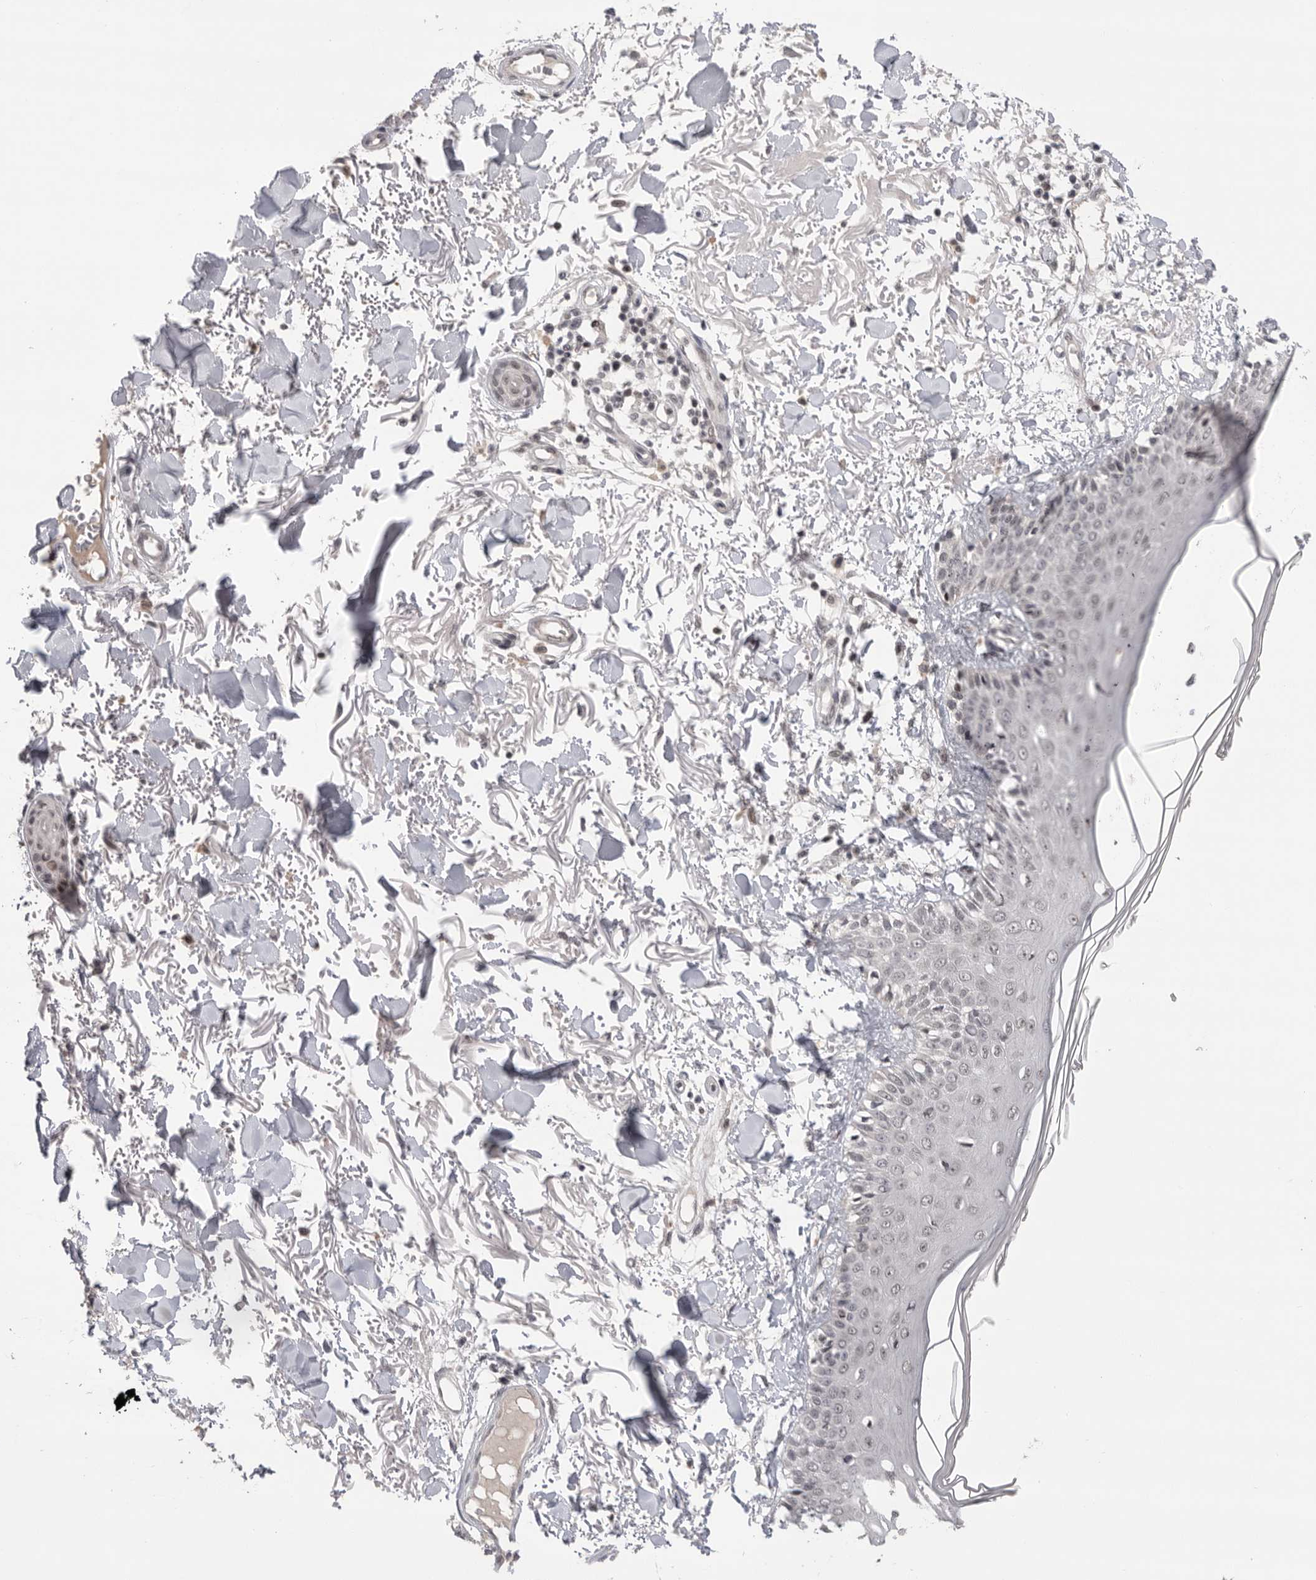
{"staining": {"intensity": "negative", "quantity": "none", "location": "none"}, "tissue": "skin", "cell_type": "Fibroblasts", "image_type": "normal", "snomed": [{"axis": "morphology", "description": "Normal tissue, NOS"}, {"axis": "morphology", "description": "Squamous cell carcinoma, NOS"}, {"axis": "topography", "description": "Skin"}, {"axis": "topography", "description": "Peripheral nerve tissue"}], "caption": "Immunohistochemistry micrograph of normal skin stained for a protein (brown), which demonstrates no expression in fibroblasts.", "gene": "POU5F1", "patient": {"sex": "male", "age": 83}}